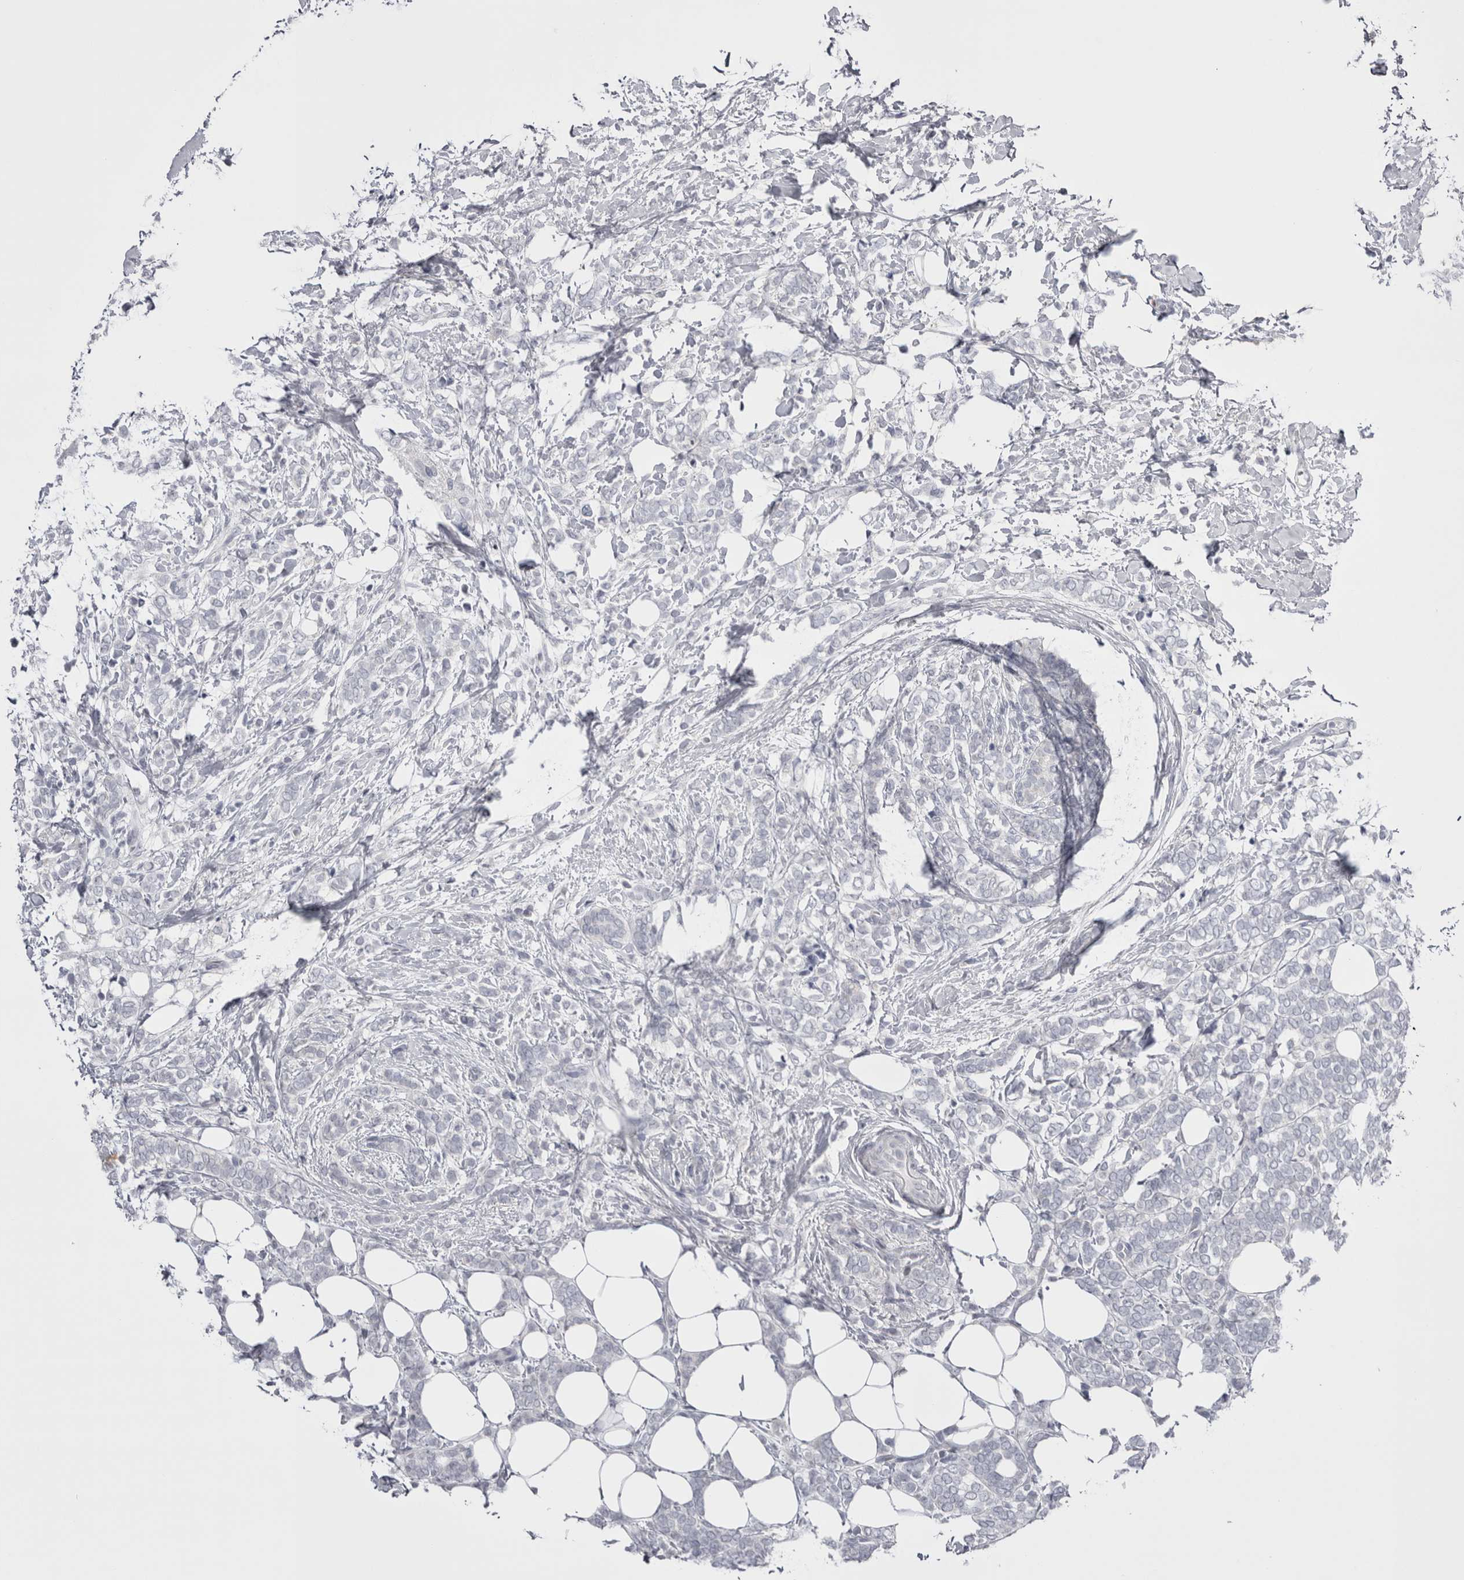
{"staining": {"intensity": "negative", "quantity": "none", "location": "none"}, "tissue": "breast cancer", "cell_type": "Tumor cells", "image_type": "cancer", "snomed": [{"axis": "morphology", "description": "Lobular carcinoma"}, {"axis": "topography", "description": "Breast"}], "caption": "Tumor cells show no significant protein expression in breast lobular carcinoma.", "gene": "FNDC8", "patient": {"sex": "female", "age": 50}}